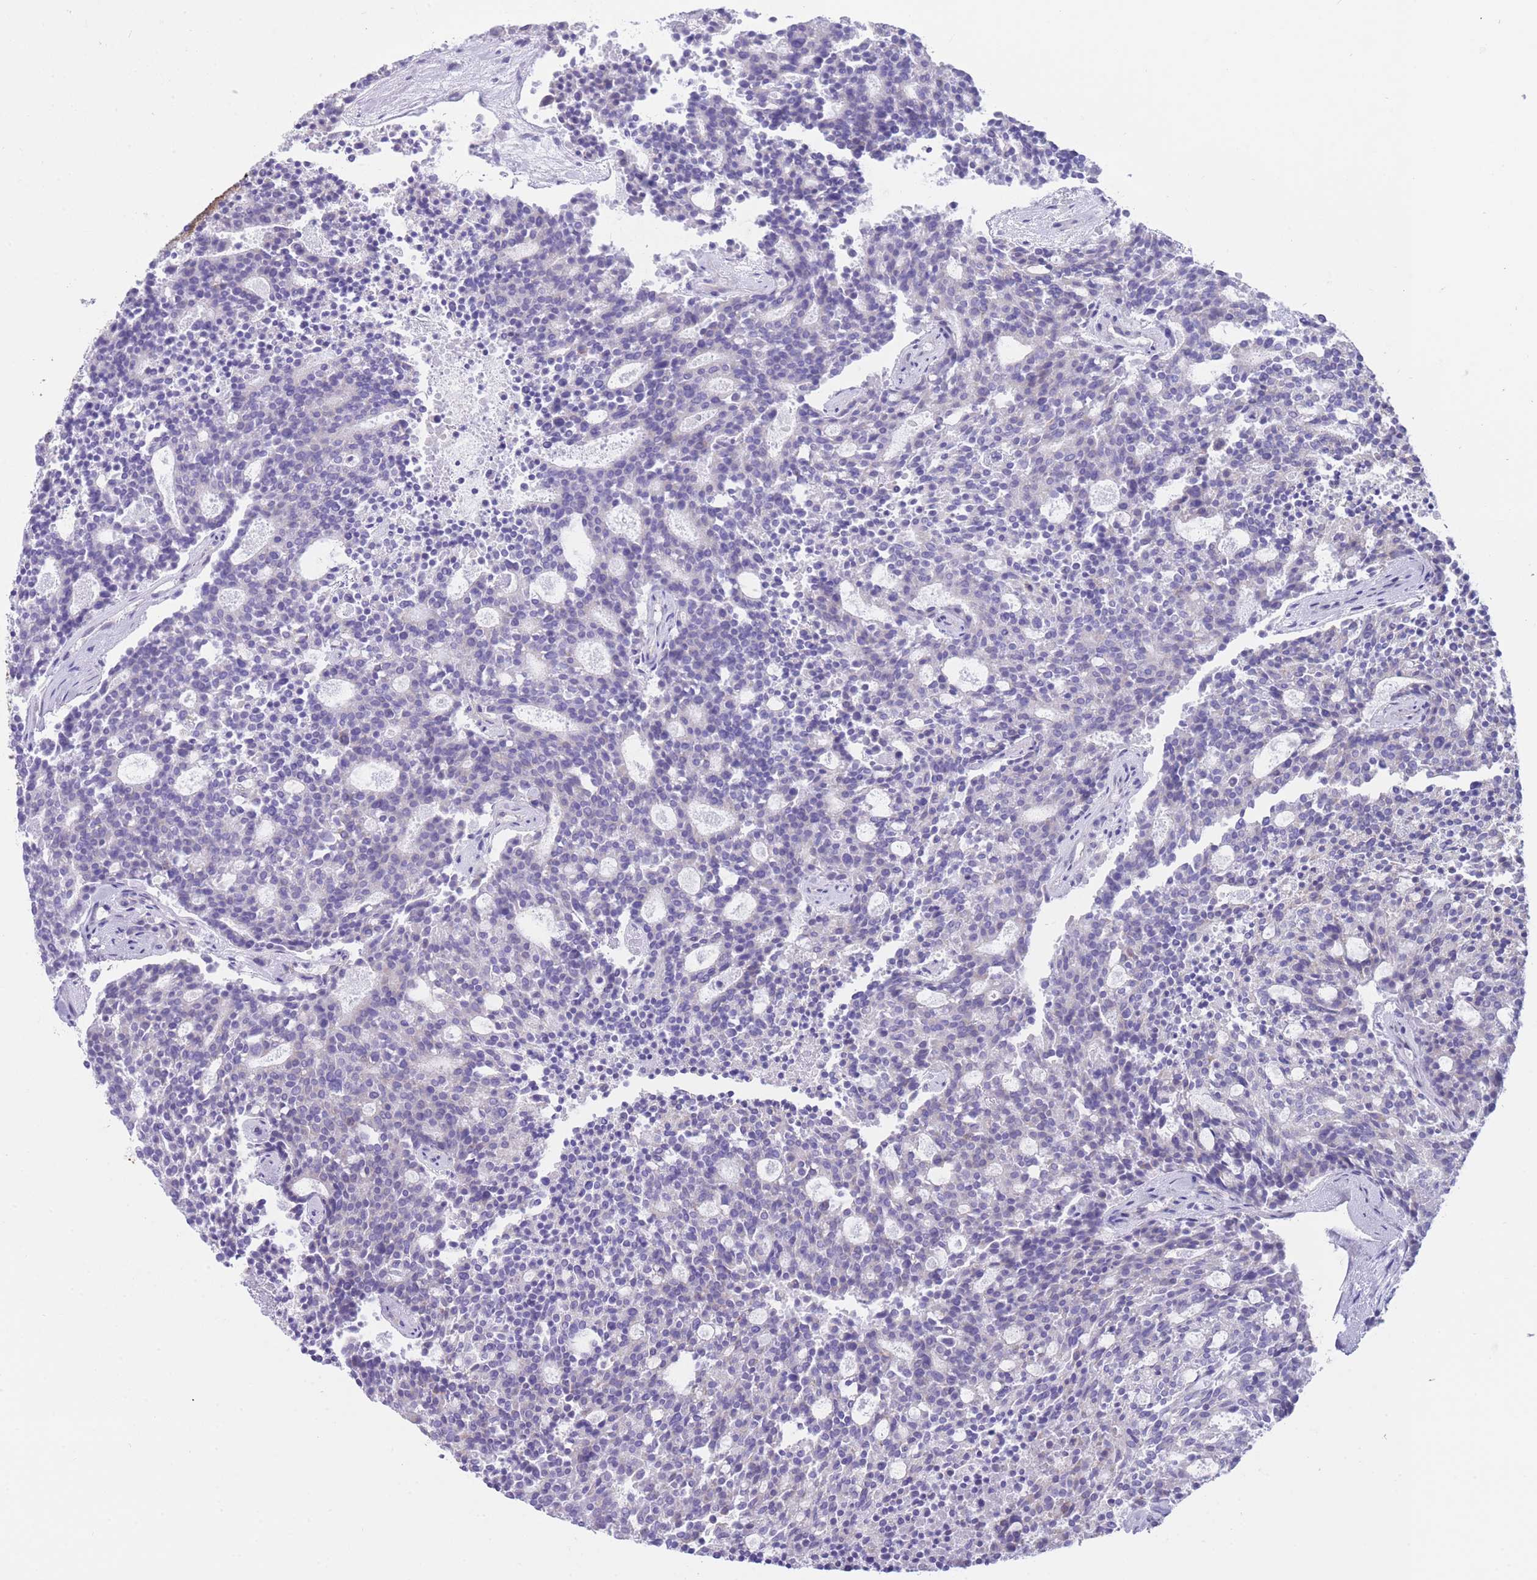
{"staining": {"intensity": "negative", "quantity": "none", "location": "none"}, "tissue": "carcinoid", "cell_type": "Tumor cells", "image_type": "cancer", "snomed": [{"axis": "morphology", "description": "Carcinoid, malignant, NOS"}, {"axis": "topography", "description": "Pancreas"}], "caption": "Tumor cells are negative for brown protein staining in carcinoid (malignant).", "gene": "LDB3", "patient": {"sex": "female", "age": 54}}